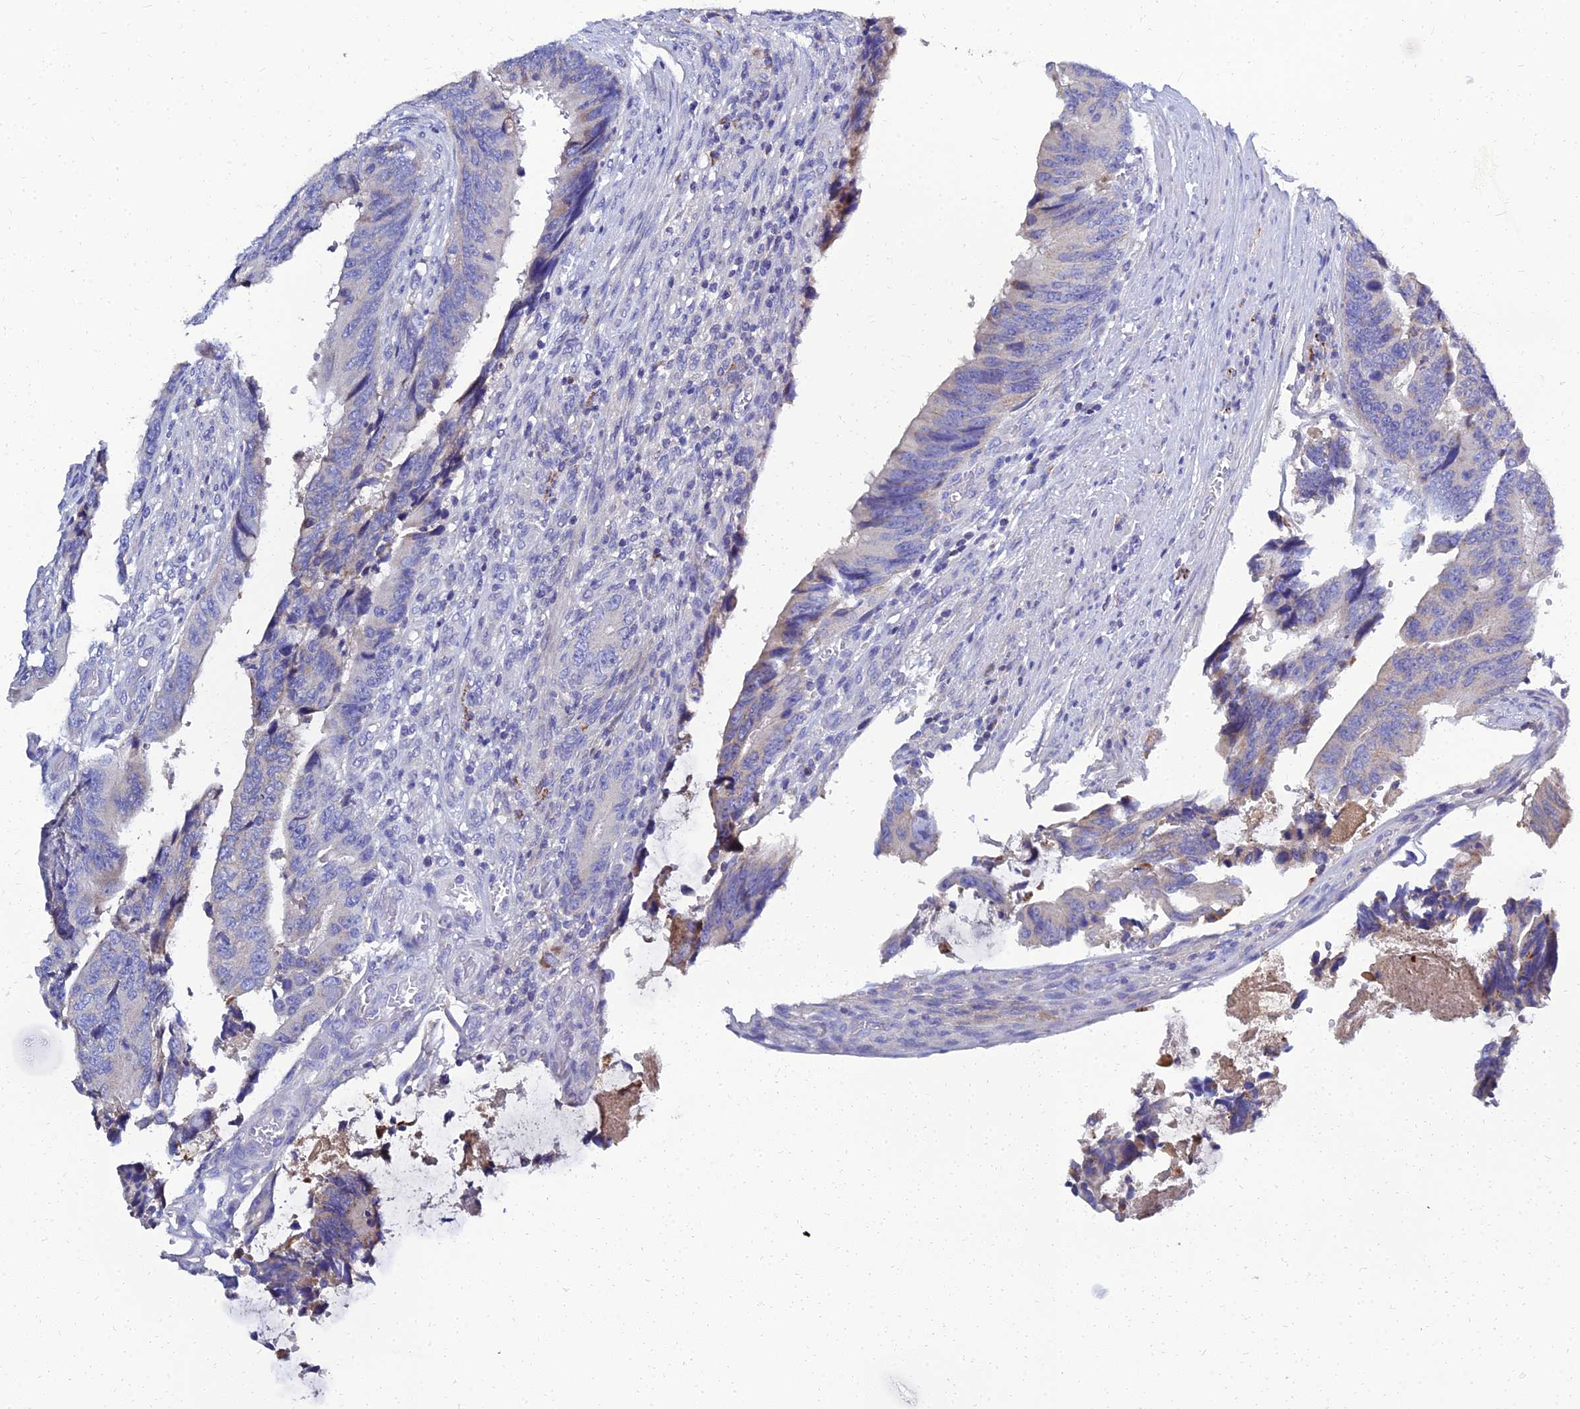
{"staining": {"intensity": "negative", "quantity": "none", "location": "none"}, "tissue": "colorectal cancer", "cell_type": "Tumor cells", "image_type": "cancer", "snomed": [{"axis": "morphology", "description": "Adenocarcinoma, NOS"}, {"axis": "topography", "description": "Colon"}], "caption": "This micrograph is of colorectal adenocarcinoma stained with immunohistochemistry (IHC) to label a protein in brown with the nuclei are counter-stained blue. There is no staining in tumor cells.", "gene": "NPY", "patient": {"sex": "male", "age": 87}}